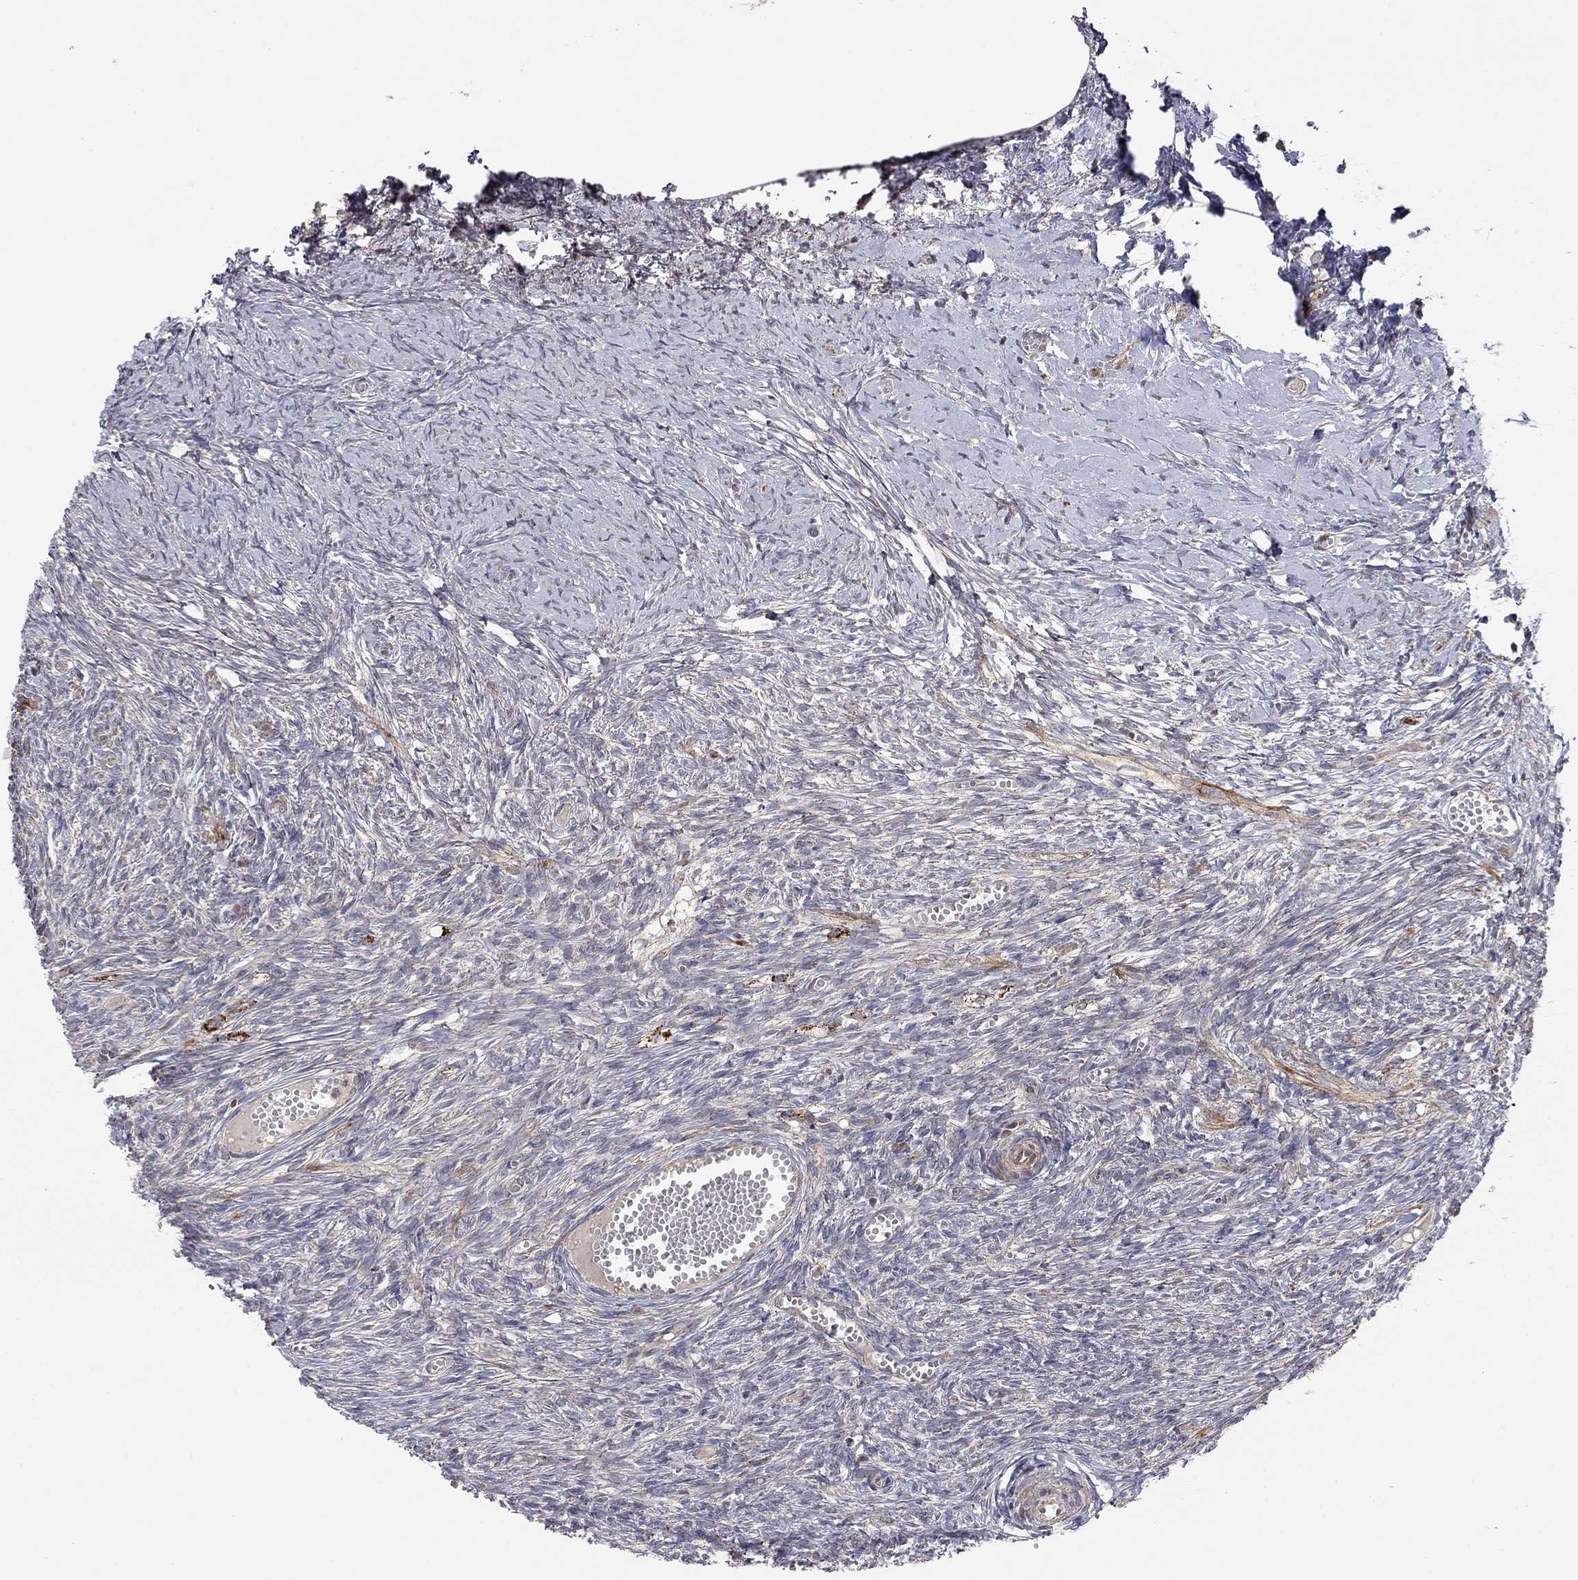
{"staining": {"intensity": "negative", "quantity": "none", "location": "none"}, "tissue": "ovary", "cell_type": "Ovarian stroma cells", "image_type": "normal", "snomed": [{"axis": "morphology", "description": "Normal tissue, NOS"}, {"axis": "topography", "description": "Ovary"}], "caption": "This is an immunohistochemistry (IHC) micrograph of normal ovary. There is no staining in ovarian stroma cells.", "gene": "IDS", "patient": {"sex": "female", "age": 43}}